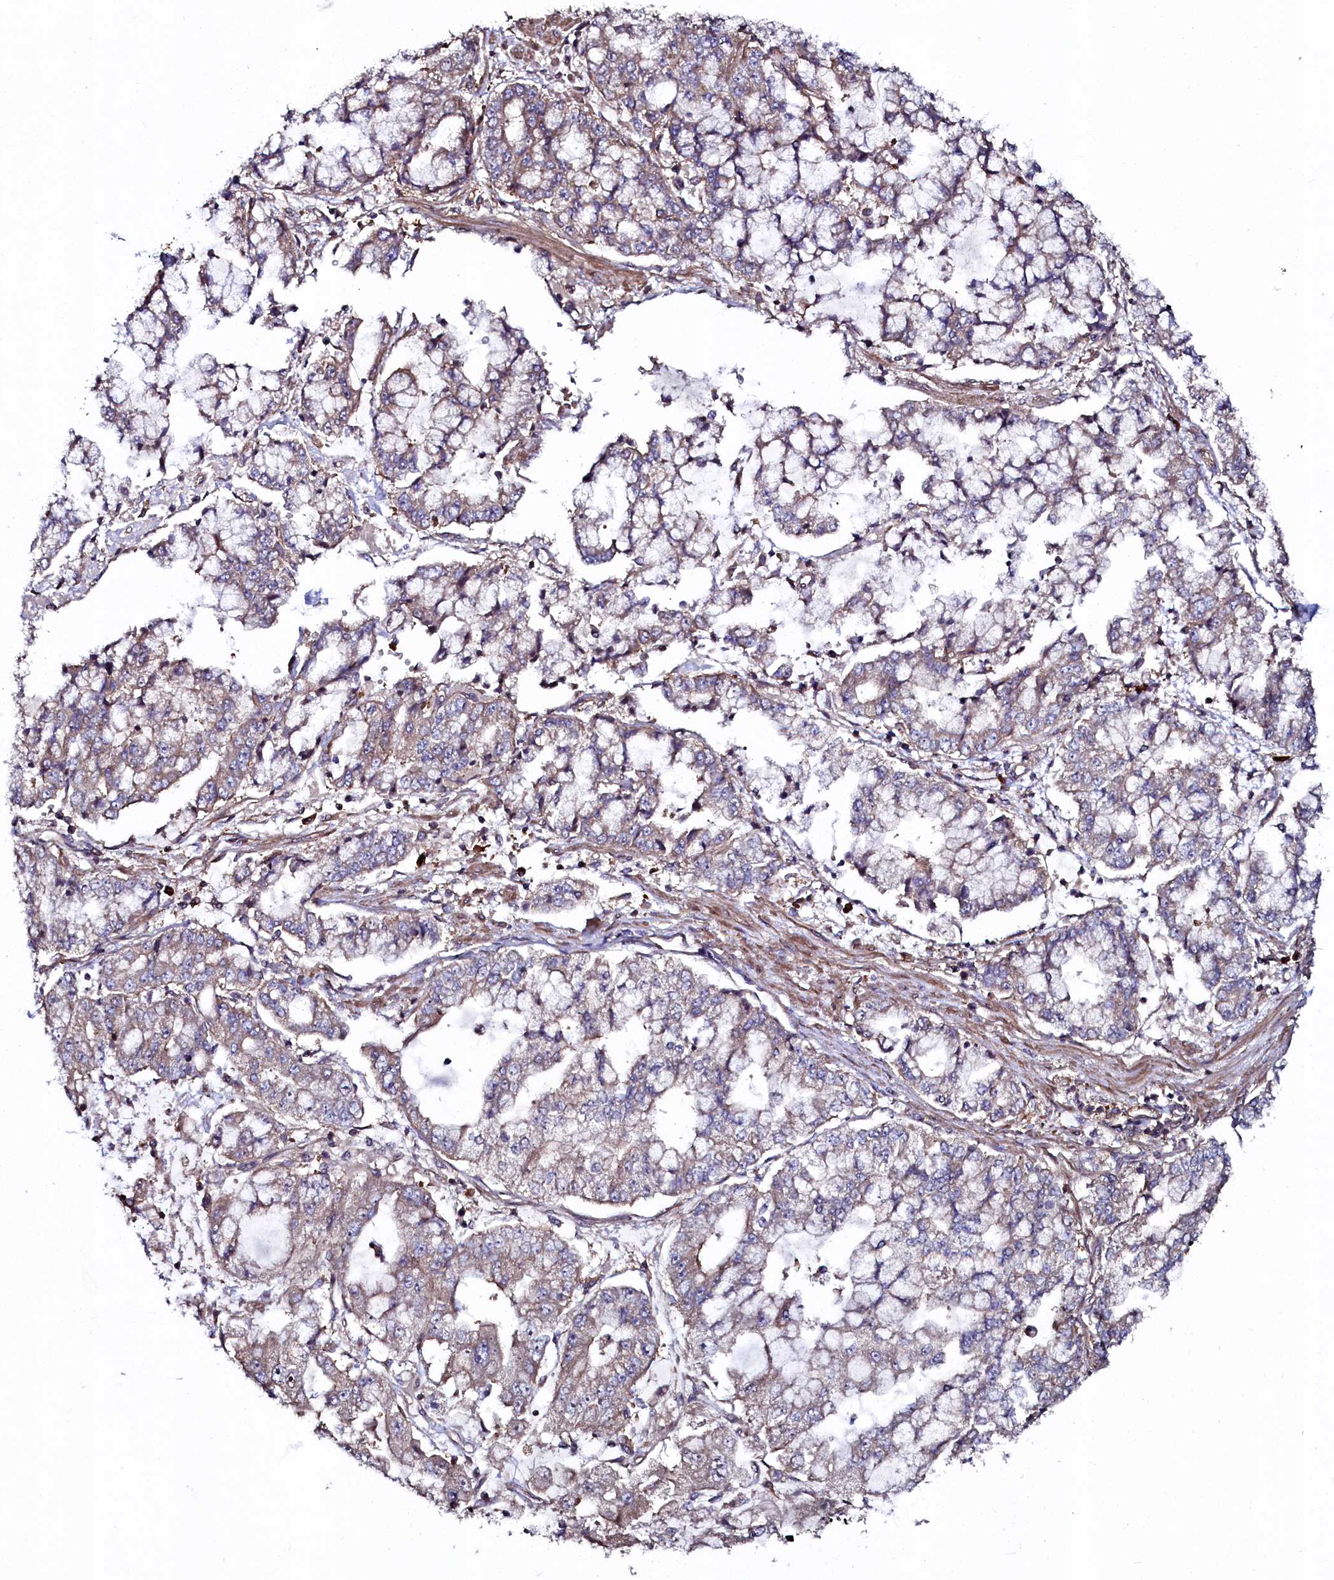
{"staining": {"intensity": "moderate", "quantity": "25%-75%", "location": "cytoplasmic/membranous"}, "tissue": "stomach cancer", "cell_type": "Tumor cells", "image_type": "cancer", "snomed": [{"axis": "morphology", "description": "Adenocarcinoma, NOS"}, {"axis": "topography", "description": "Stomach"}], "caption": "Moderate cytoplasmic/membranous protein staining is identified in about 25%-75% of tumor cells in stomach adenocarcinoma. The protein of interest is shown in brown color, while the nuclei are stained blue.", "gene": "USPL1", "patient": {"sex": "male", "age": 76}}